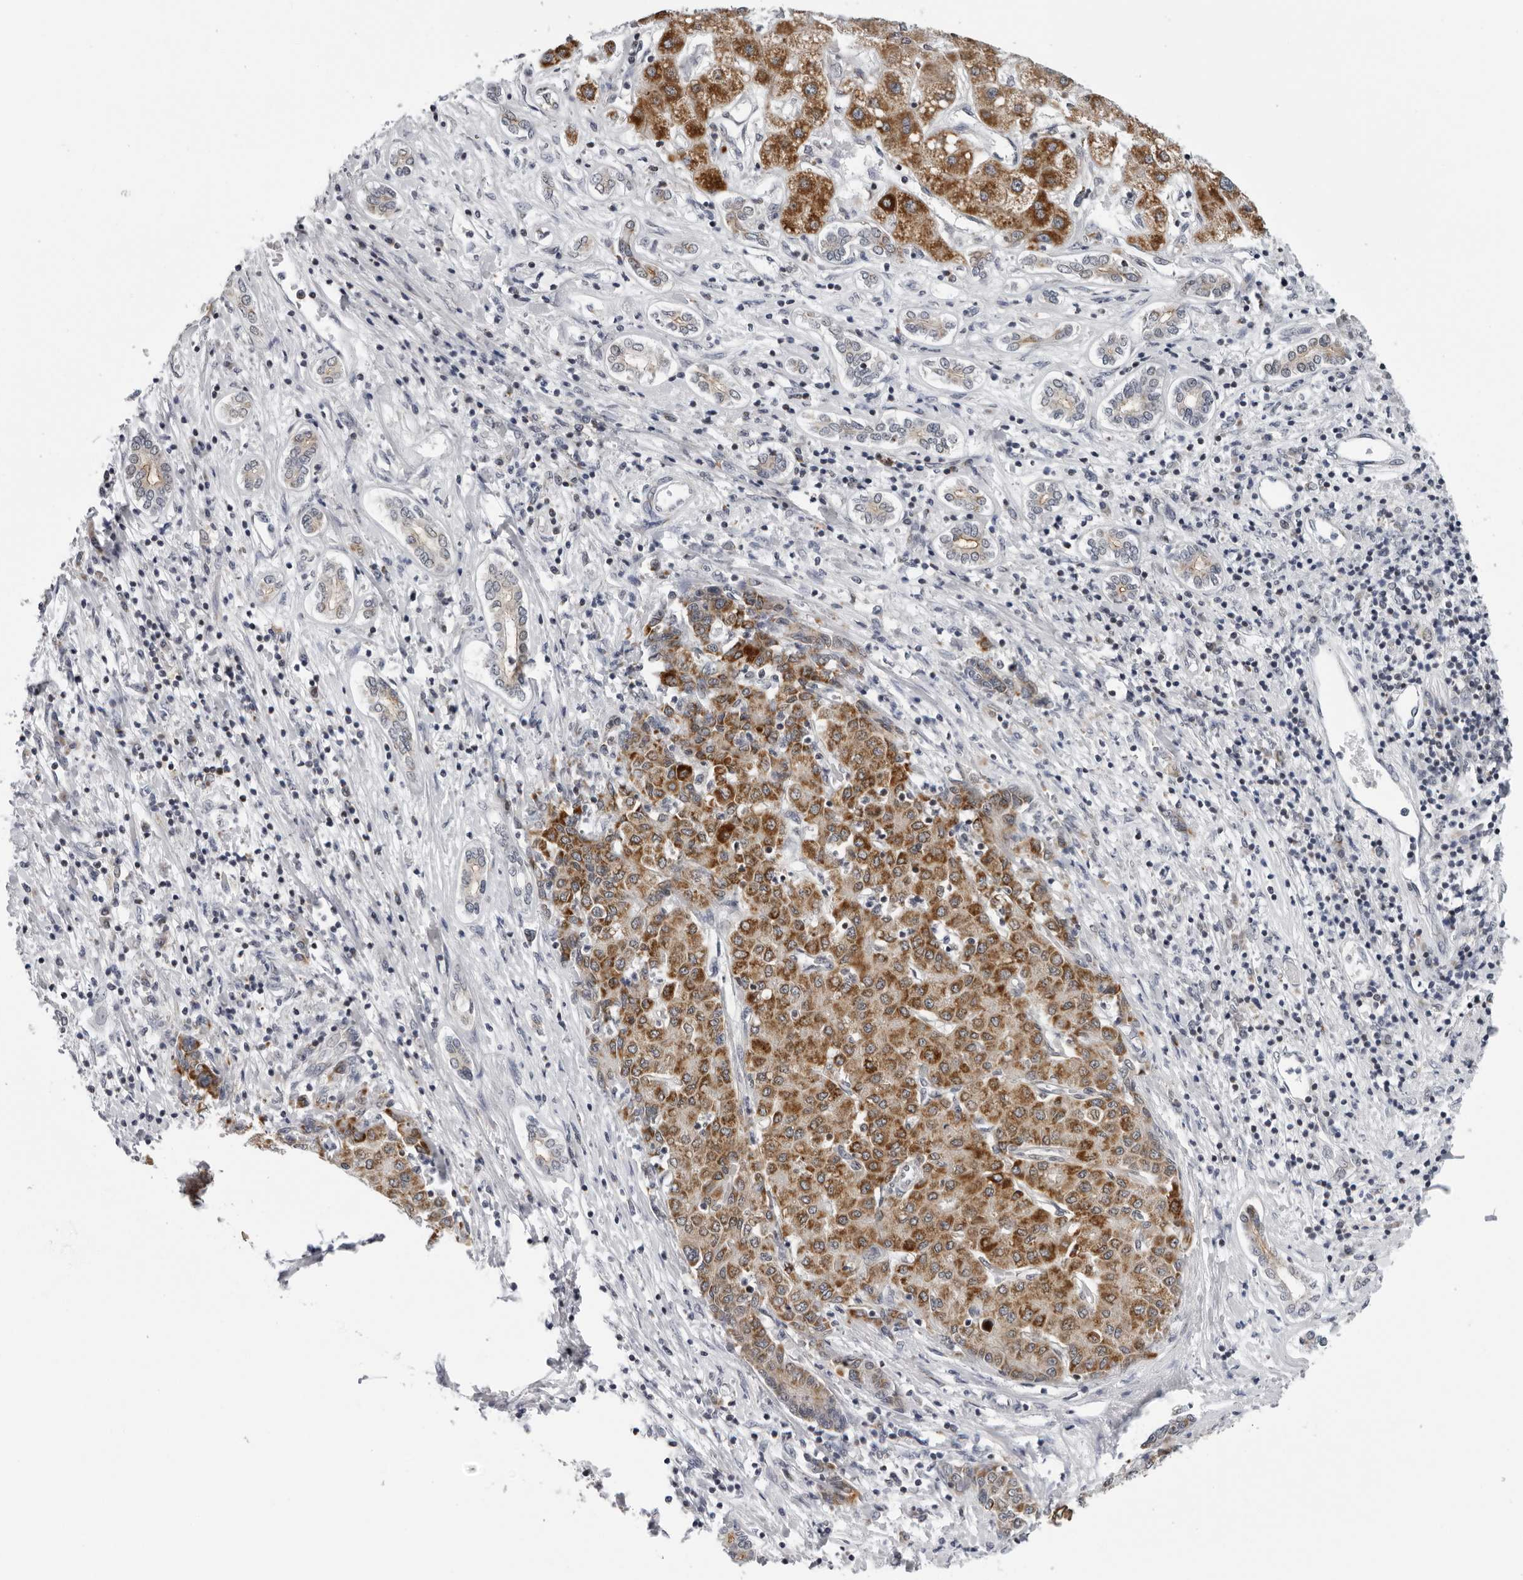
{"staining": {"intensity": "strong", "quantity": ">75%", "location": "cytoplasmic/membranous"}, "tissue": "liver cancer", "cell_type": "Tumor cells", "image_type": "cancer", "snomed": [{"axis": "morphology", "description": "Carcinoma, Hepatocellular, NOS"}, {"axis": "topography", "description": "Liver"}], "caption": "This histopathology image exhibits IHC staining of human liver cancer, with high strong cytoplasmic/membranous positivity in about >75% of tumor cells.", "gene": "CPT2", "patient": {"sex": "male", "age": 65}}